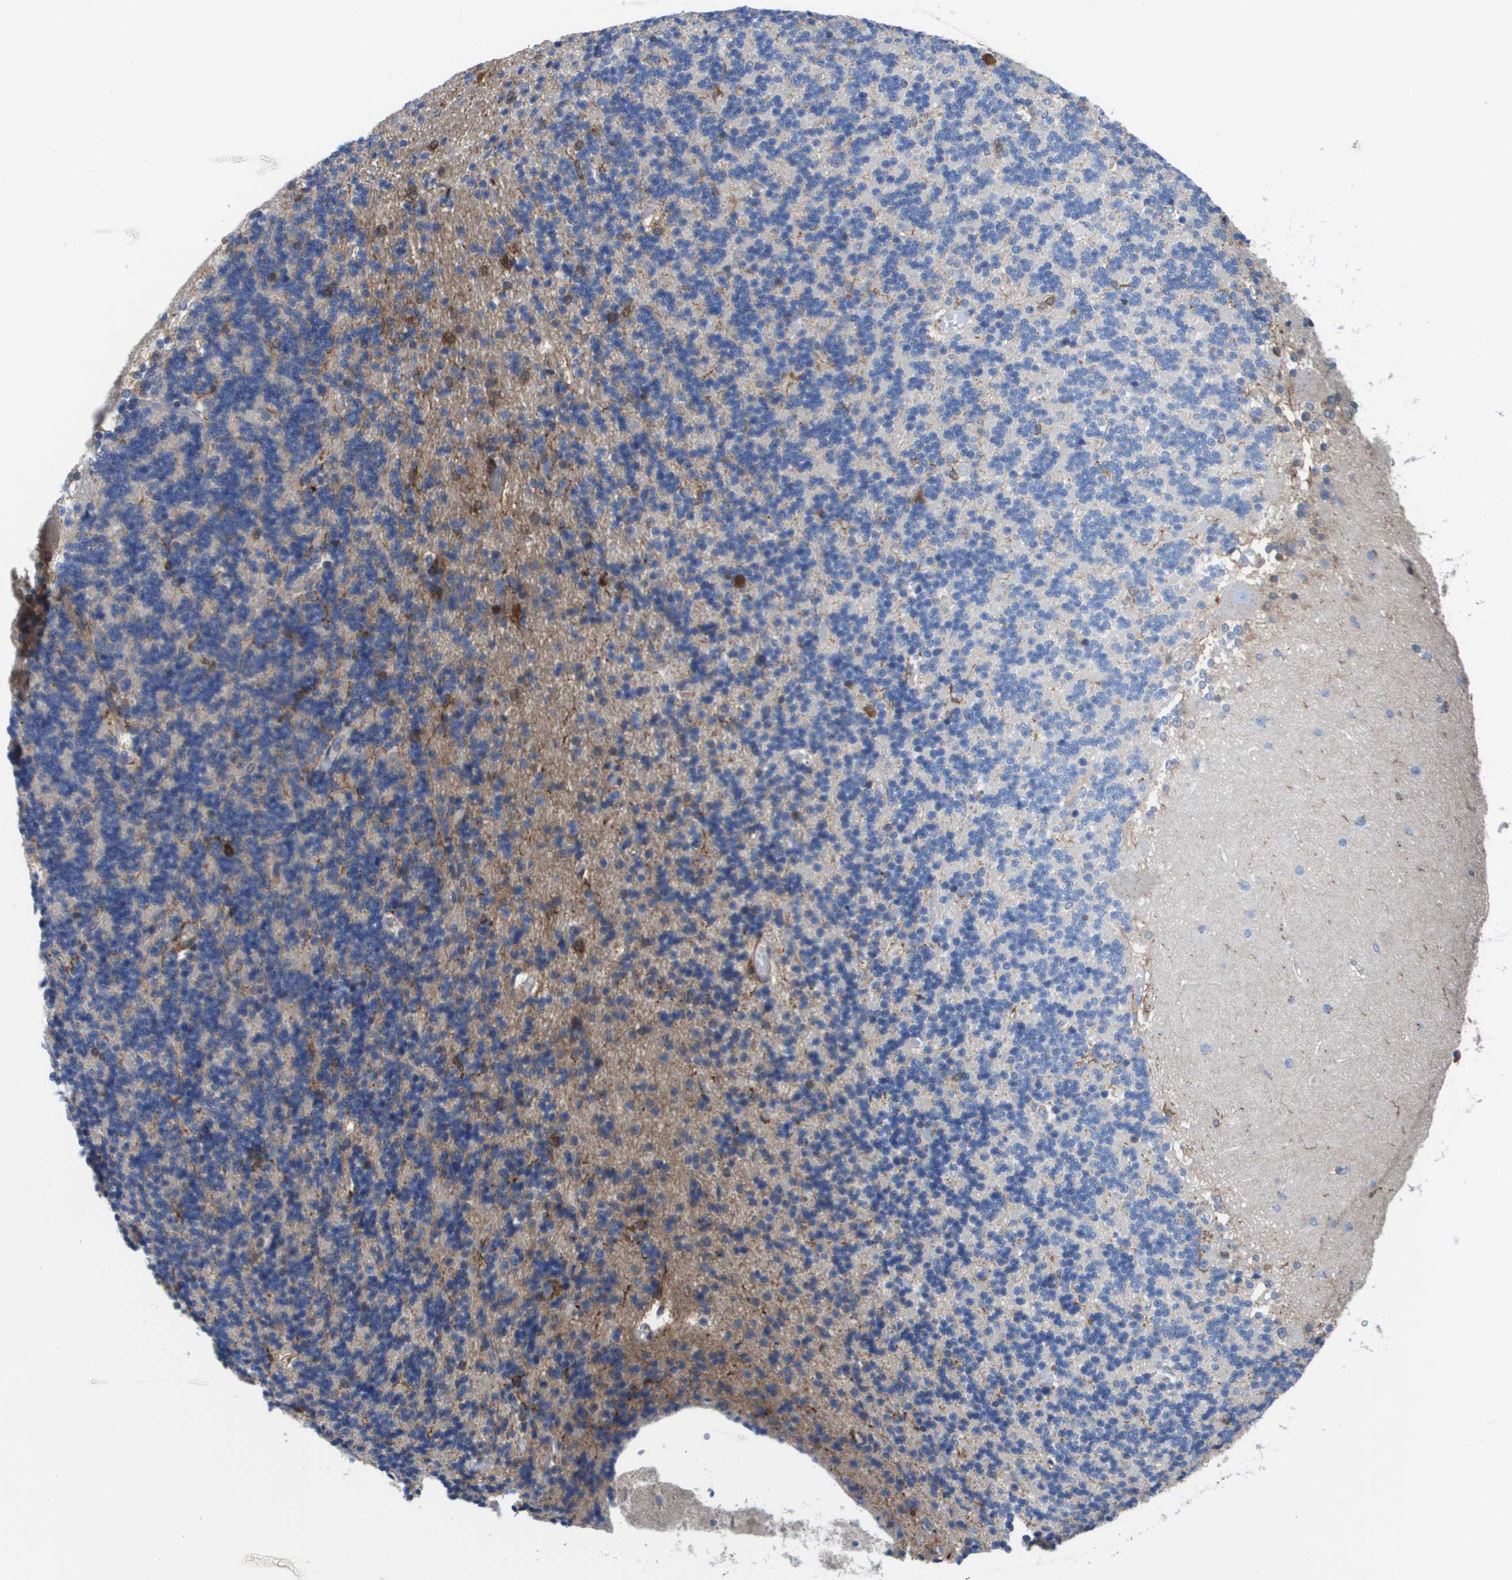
{"staining": {"intensity": "strong", "quantity": "<25%", "location": "cytoplasmic/membranous"}, "tissue": "cerebellum", "cell_type": "Cells in granular layer", "image_type": "normal", "snomed": [{"axis": "morphology", "description": "Normal tissue, NOS"}, {"axis": "topography", "description": "Cerebellum"}], "caption": "Immunohistochemistry image of benign human cerebellum stained for a protein (brown), which exhibits medium levels of strong cytoplasmic/membranous staining in approximately <25% of cells in granular layer.", "gene": "SLC37A2", "patient": {"sex": "female", "age": 54}}